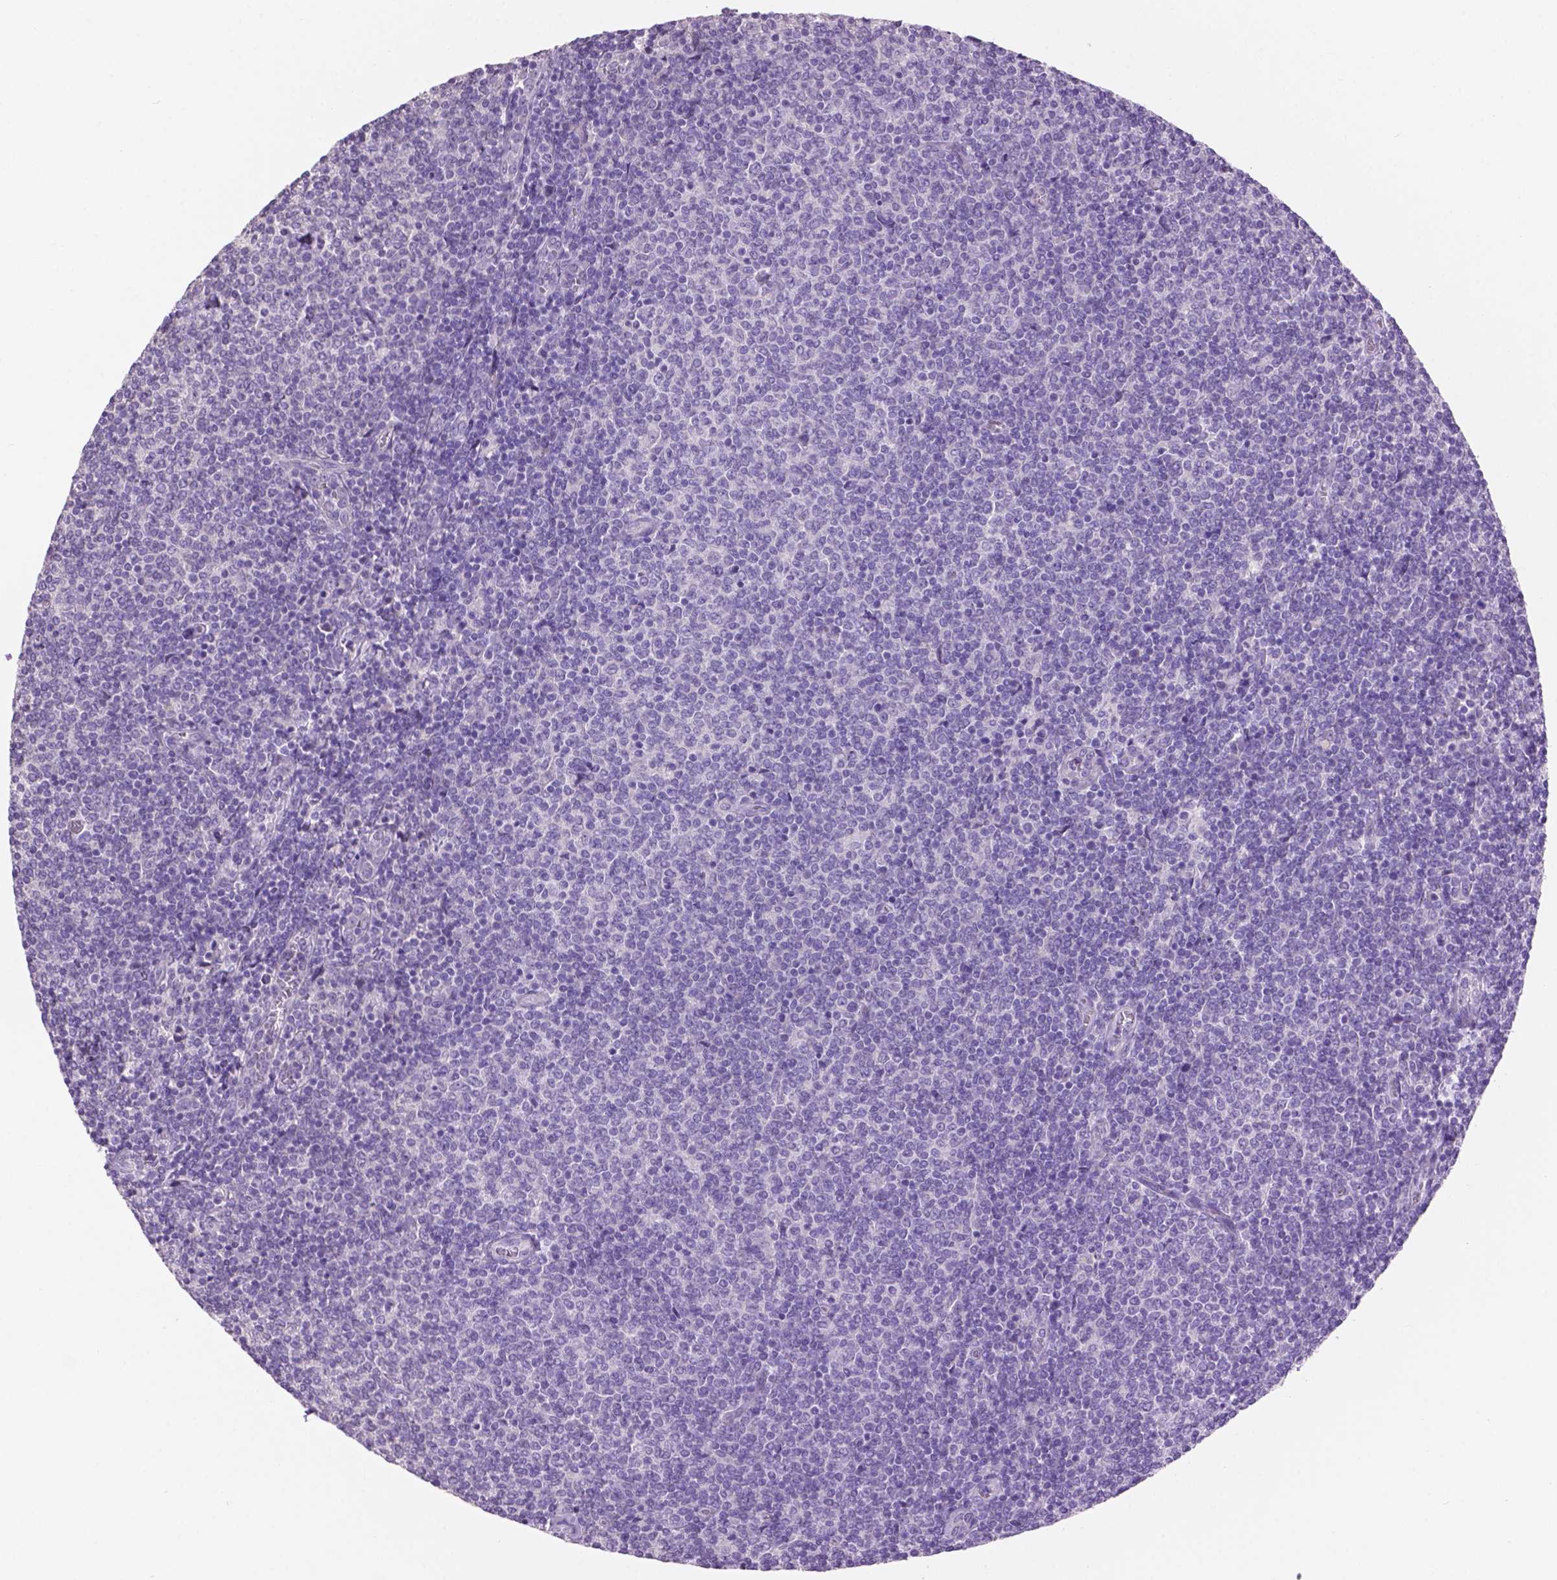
{"staining": {"intensity": "negative", "quantity": "none", "location": "none"}, "tissue": "lymphoma", "cell_type": "Tumor cells", "image_type": "cancer", "snomed": [{"axis": "morphology", "description": "Malignant lymphoma, non-Hodgkin's type, Low grade"}, {"axis": "topography", "description": "Lymph node"}], "caption": "The image demonstrates no significant staining in tumor cells of lymphoma.", "gene": "CRYBA4", "patient": {"sex": "male", "age": 52}}